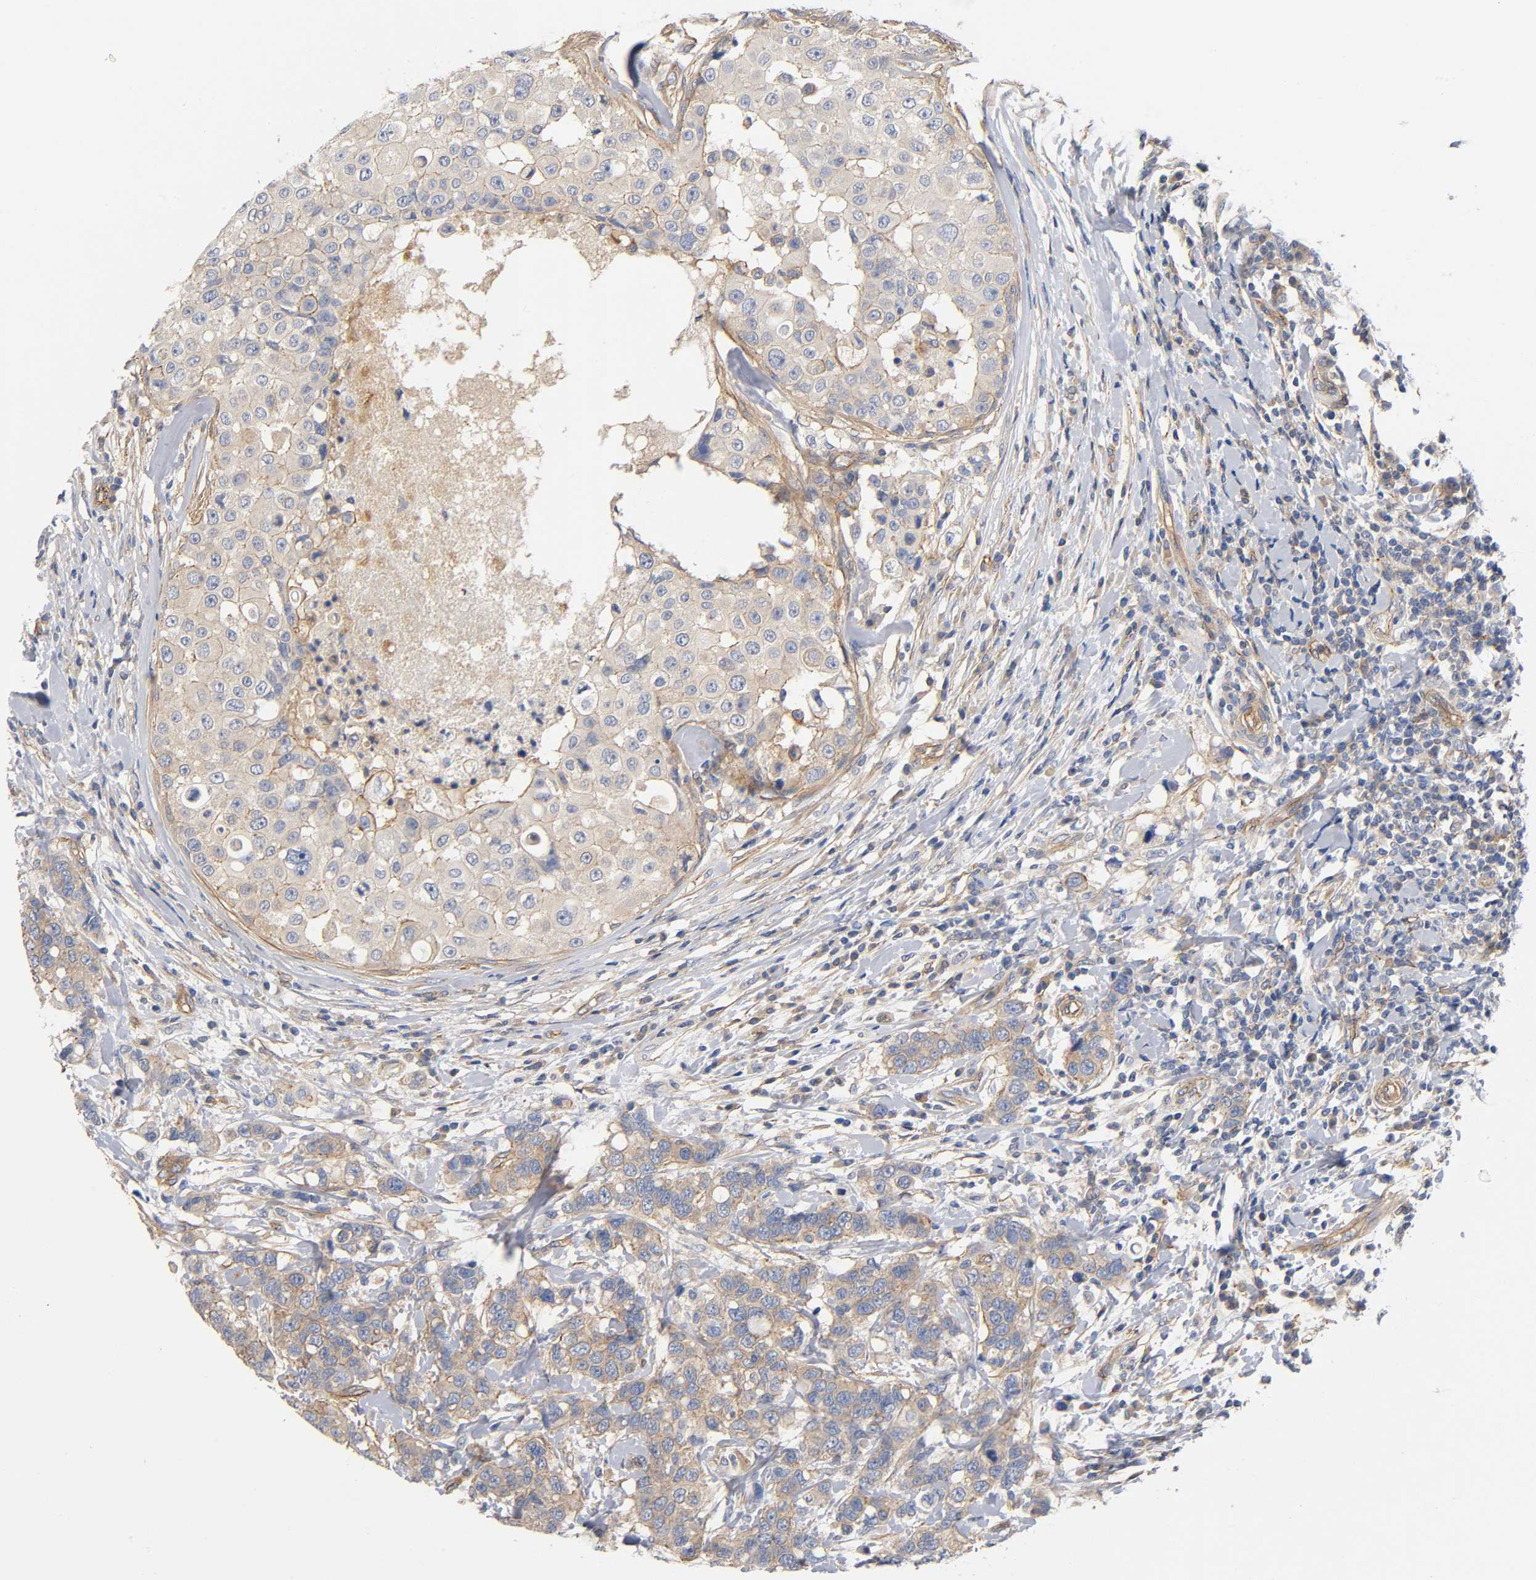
{"staining": {"intensity": "weak", "quantity": "25%-75%", "location": "cytoplasmic/membranous"}, "tissue": "breast cancer", "cell_type": "Tumor cells", "image_type": "cancer", "snomed": [{"axis": "morphology", "description": "Duct carcinoma"}, {"axis": "topography", "description": "Breast"}], "caption": "IHC of human breast cancer (intraductal carcinoma) displays low levels of weak cytoplasmic/membranous expression in approximately 25%-75% of tumor cells. The staining is performed using DAB brown chromogen to label protein expression. The nuclei are counter-stained blue using hematoxylin.", "gene": "MARS1", "patient": {"sex": "female", "age": 27}}